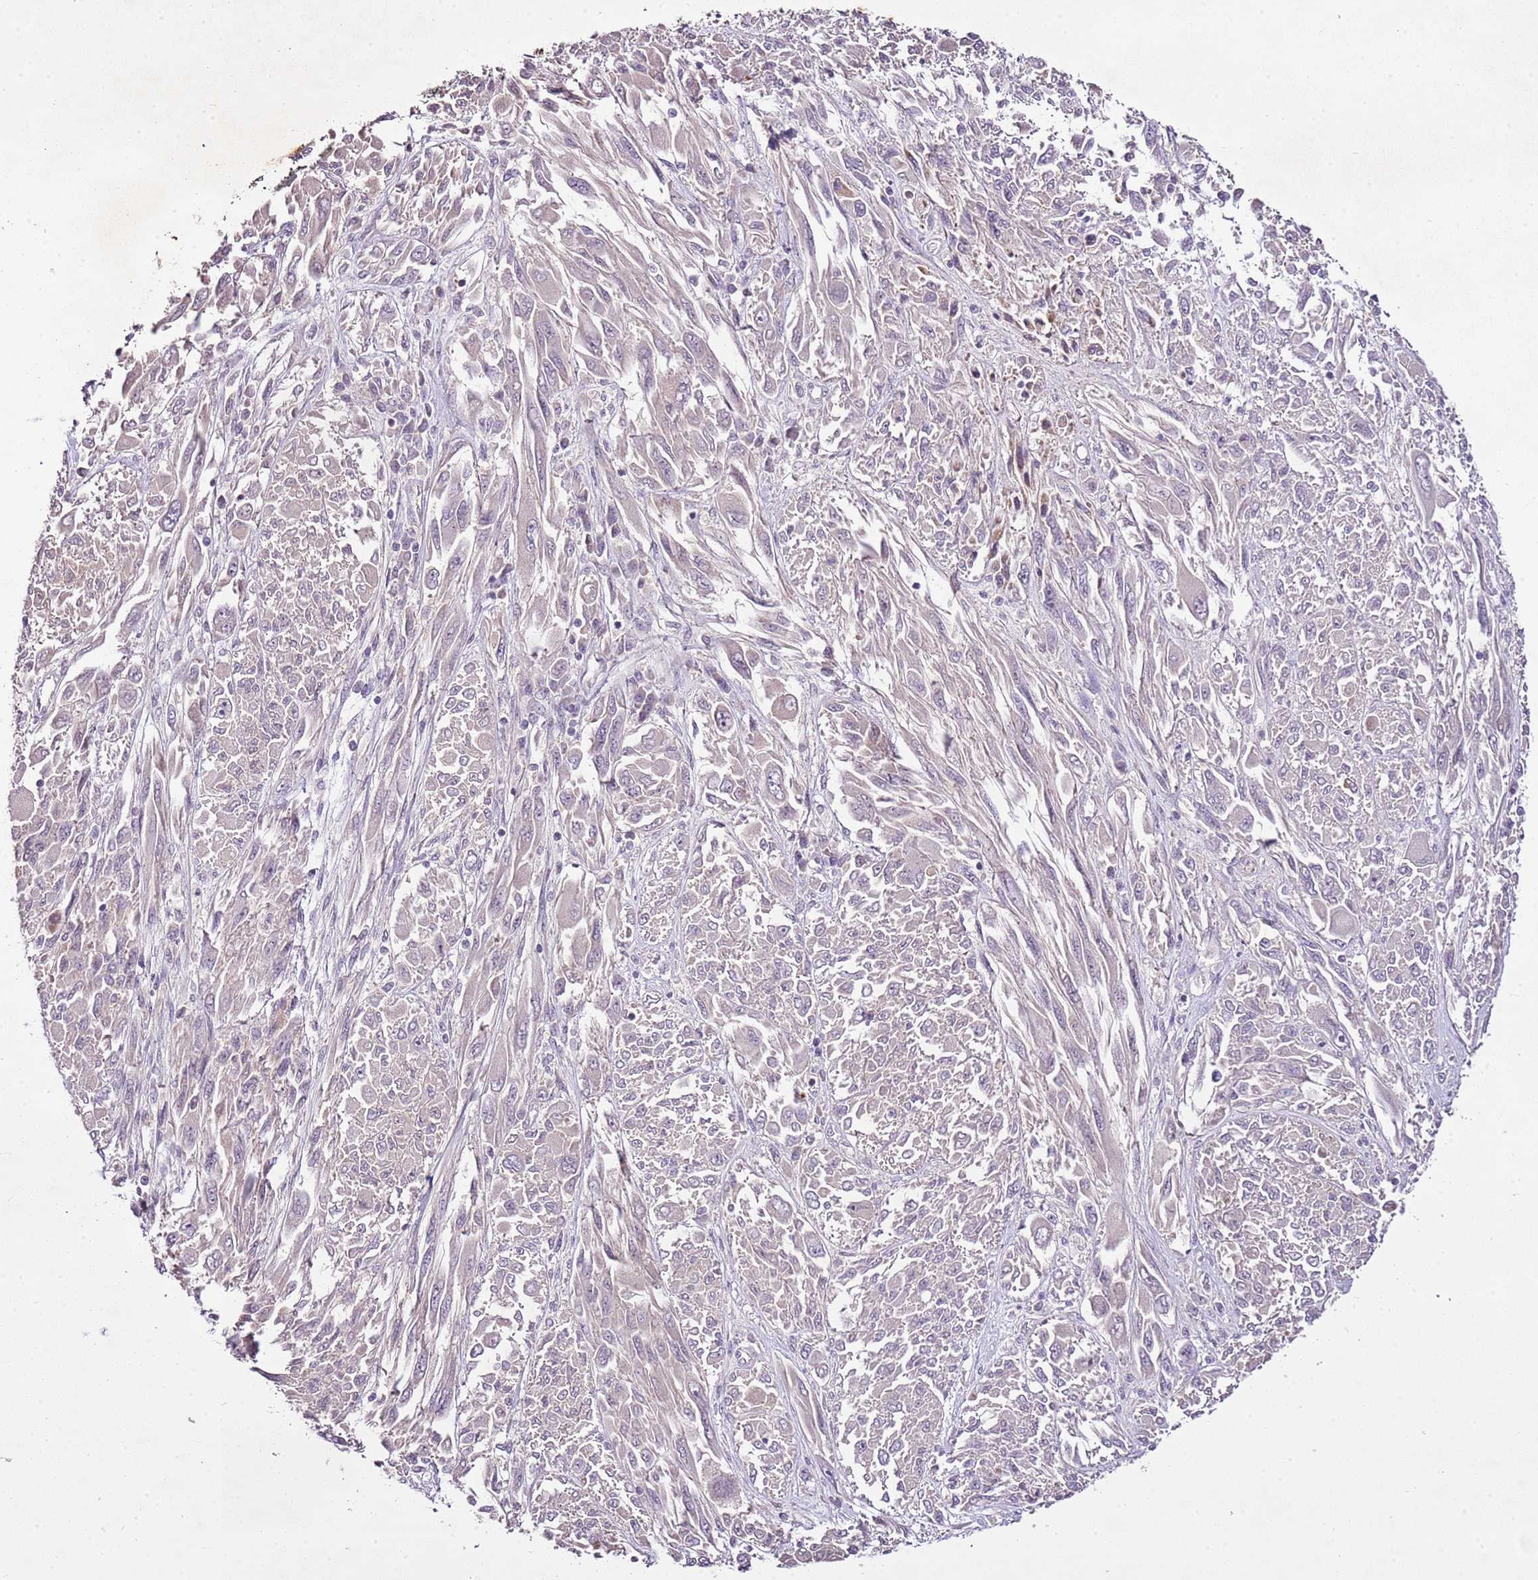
{"staining": {"intensity": "negative", "quantity": "none", "location": "none"}, "tissue": "melanoma", "cell_type": "Tumor cells", "image_type": "cancer", "snomed": [{"axis": "morphology", "description": "Malignant melanoma, NOS"}, {"axis": "topography", "description": "Skin"}], "caption": "This histopathology image is of malignant melanoma stained with IHC to label a protein in brown with the nuclei are counter-stained blue. There is no positivity in tumor cells.", "gene": "CMKLR1", "patient": {"sex": "female", "age": 91}}